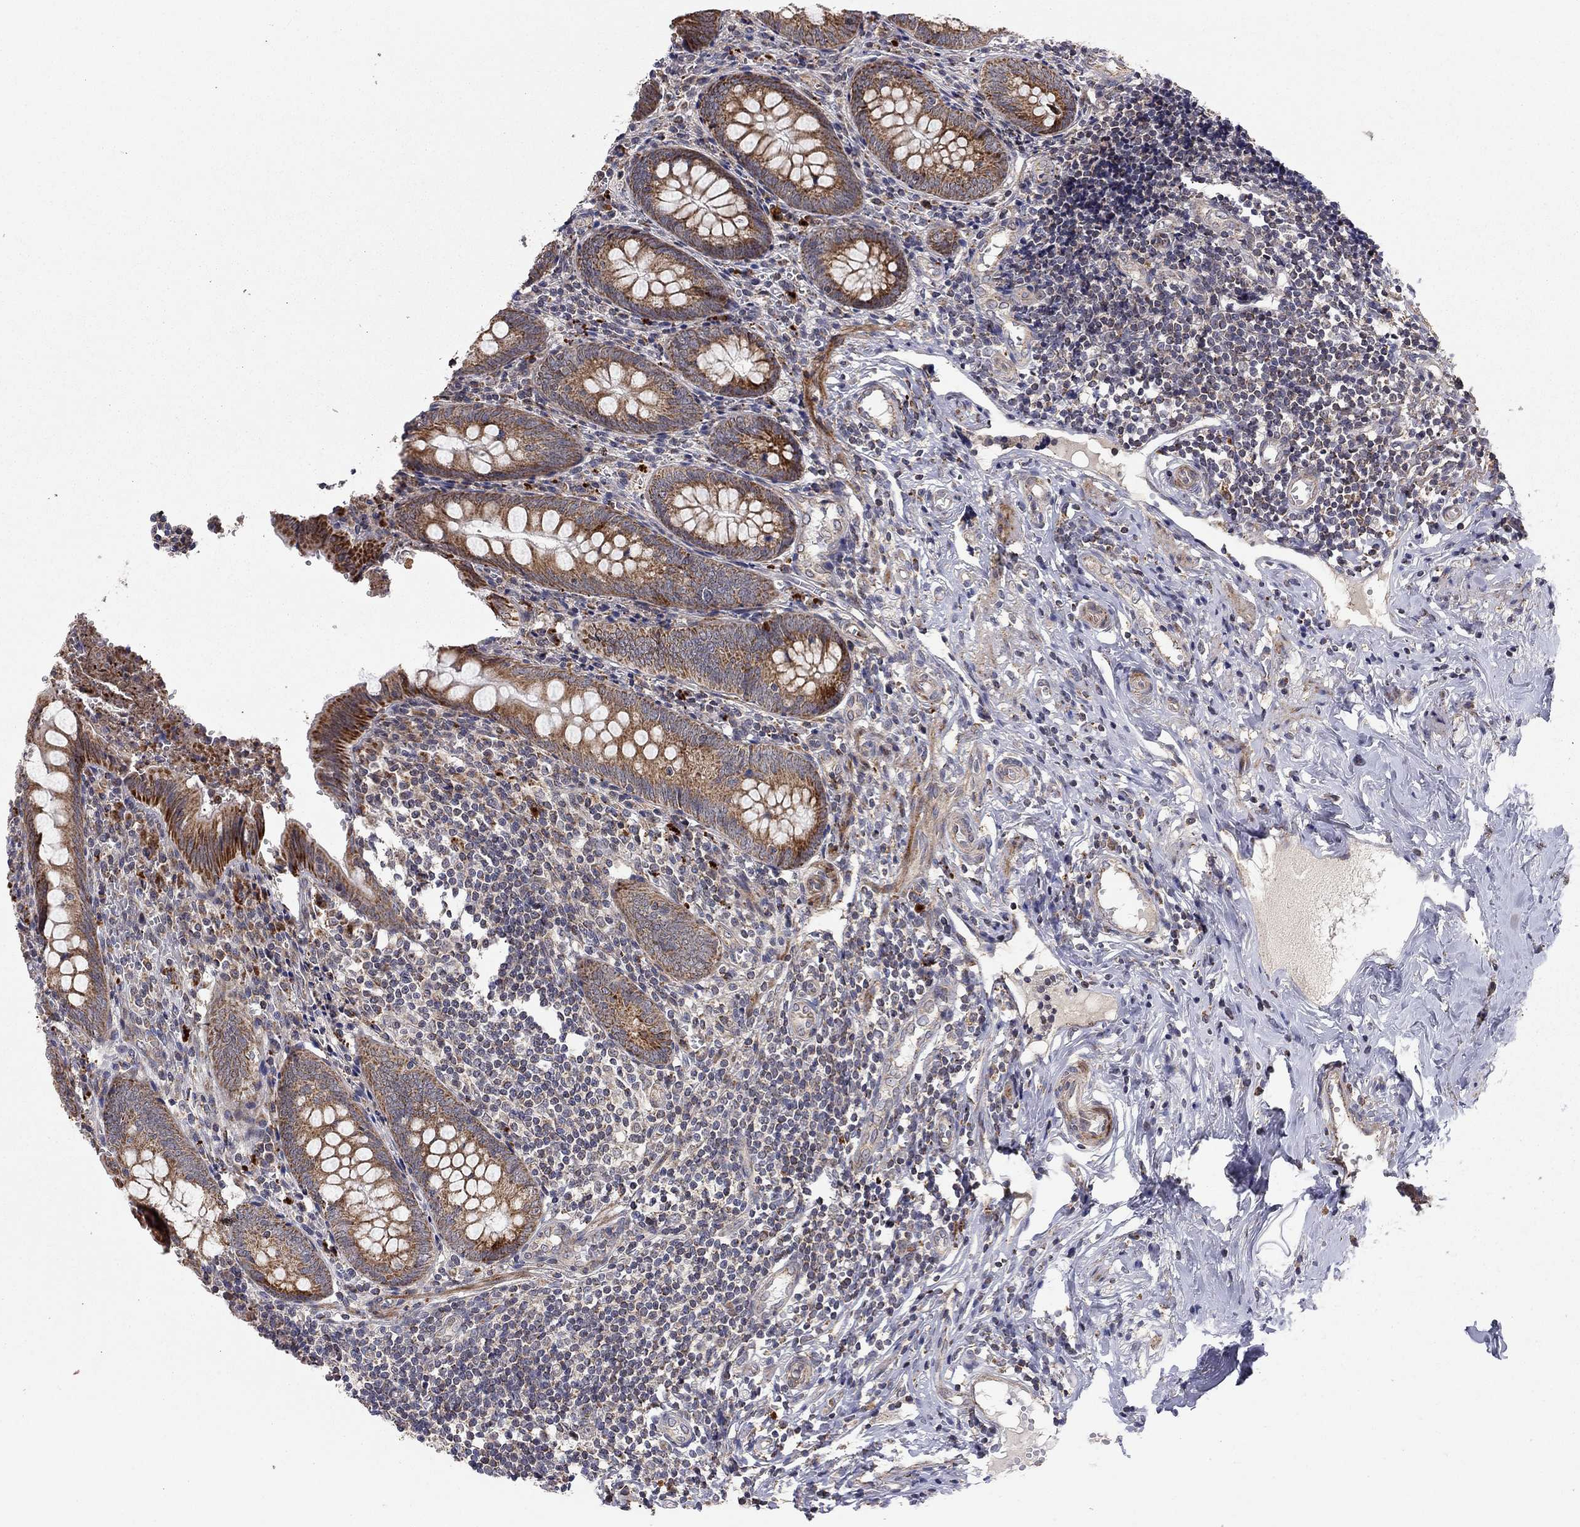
{"staining": {"intensity": "strong", "quantity": "25%-75%", "location": "cytoplasmic/membranous"}, "tissue": "appendix", "cell_type": "Glandular cells", "image_type": "normal", "snomed": [{"axis": "morphology", "description": "Normal tissue, NOS"}, {"axis": "topography", "description": "Appendix"}], "caption": "DAB (3,3'-diaminobenzidine) immunohistochemical staining of normal appendix exhibits strong cytoplasmic/membranous protein staining in about 25%-75% of glandular cells. Nuclei are stained in blue.", "gene": "IDS", "patient": {"sex": "female", "age": 23}}